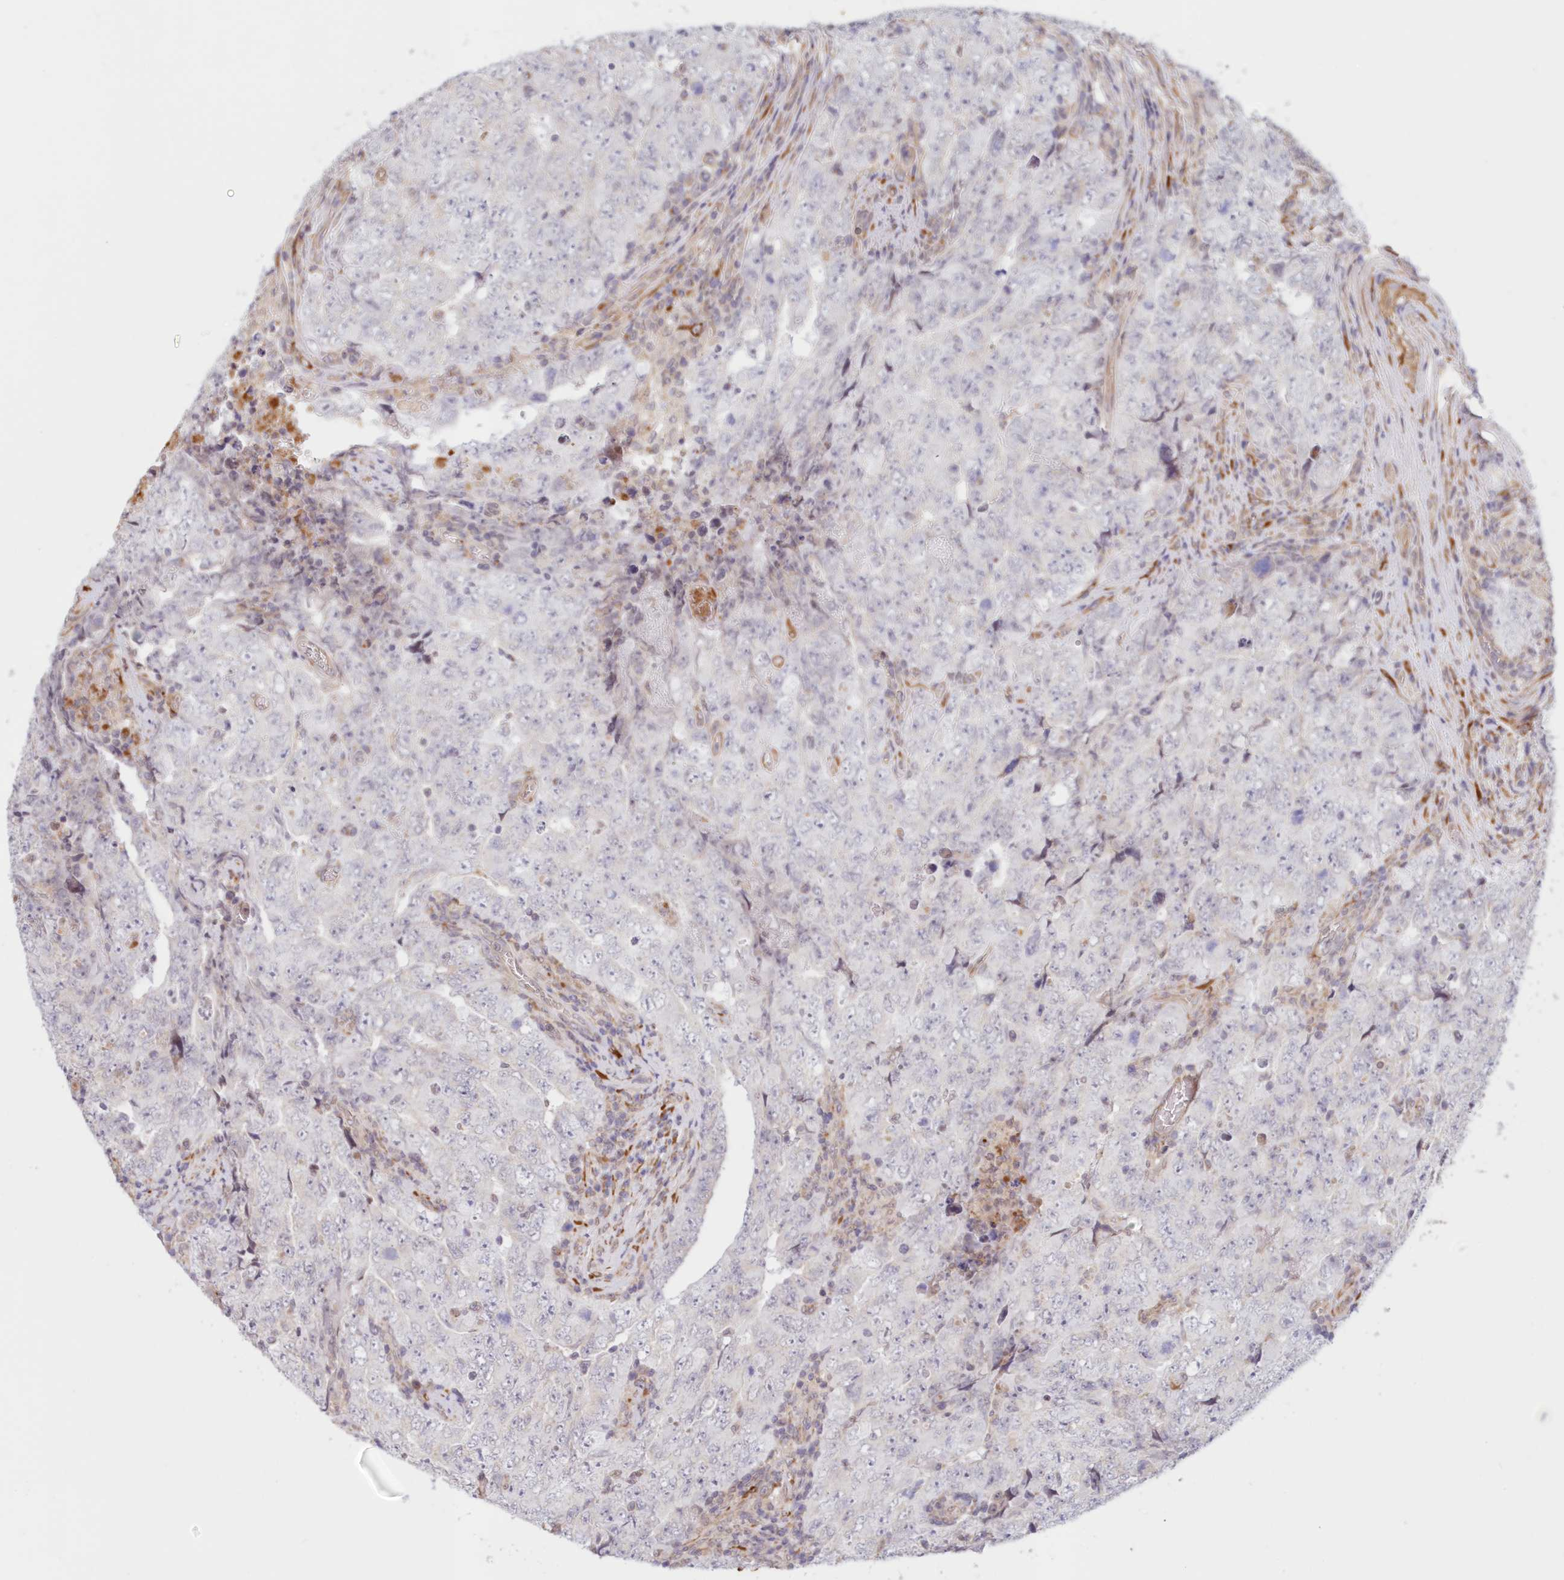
{"staining": {"intensity": "negative", "quantity": "none", "location": "none"}, "tissue": "testis cancer", "cell_type": "Tumor cells", "image_type": "cancer", "snomed": [{"axis": "morphology", "description": "Carcinoma, Embryonal, NOS"}, {"axis": "topography", "description": "Testis"}], "caption": "Immunohistochemistry micrograph of embryonal carcinoma (testis) stained for a protein (brown), which reveals no positivity in tumor cells.", "gene": "PCYOX1L", "patient": {"sex": "male", "age": 26}}